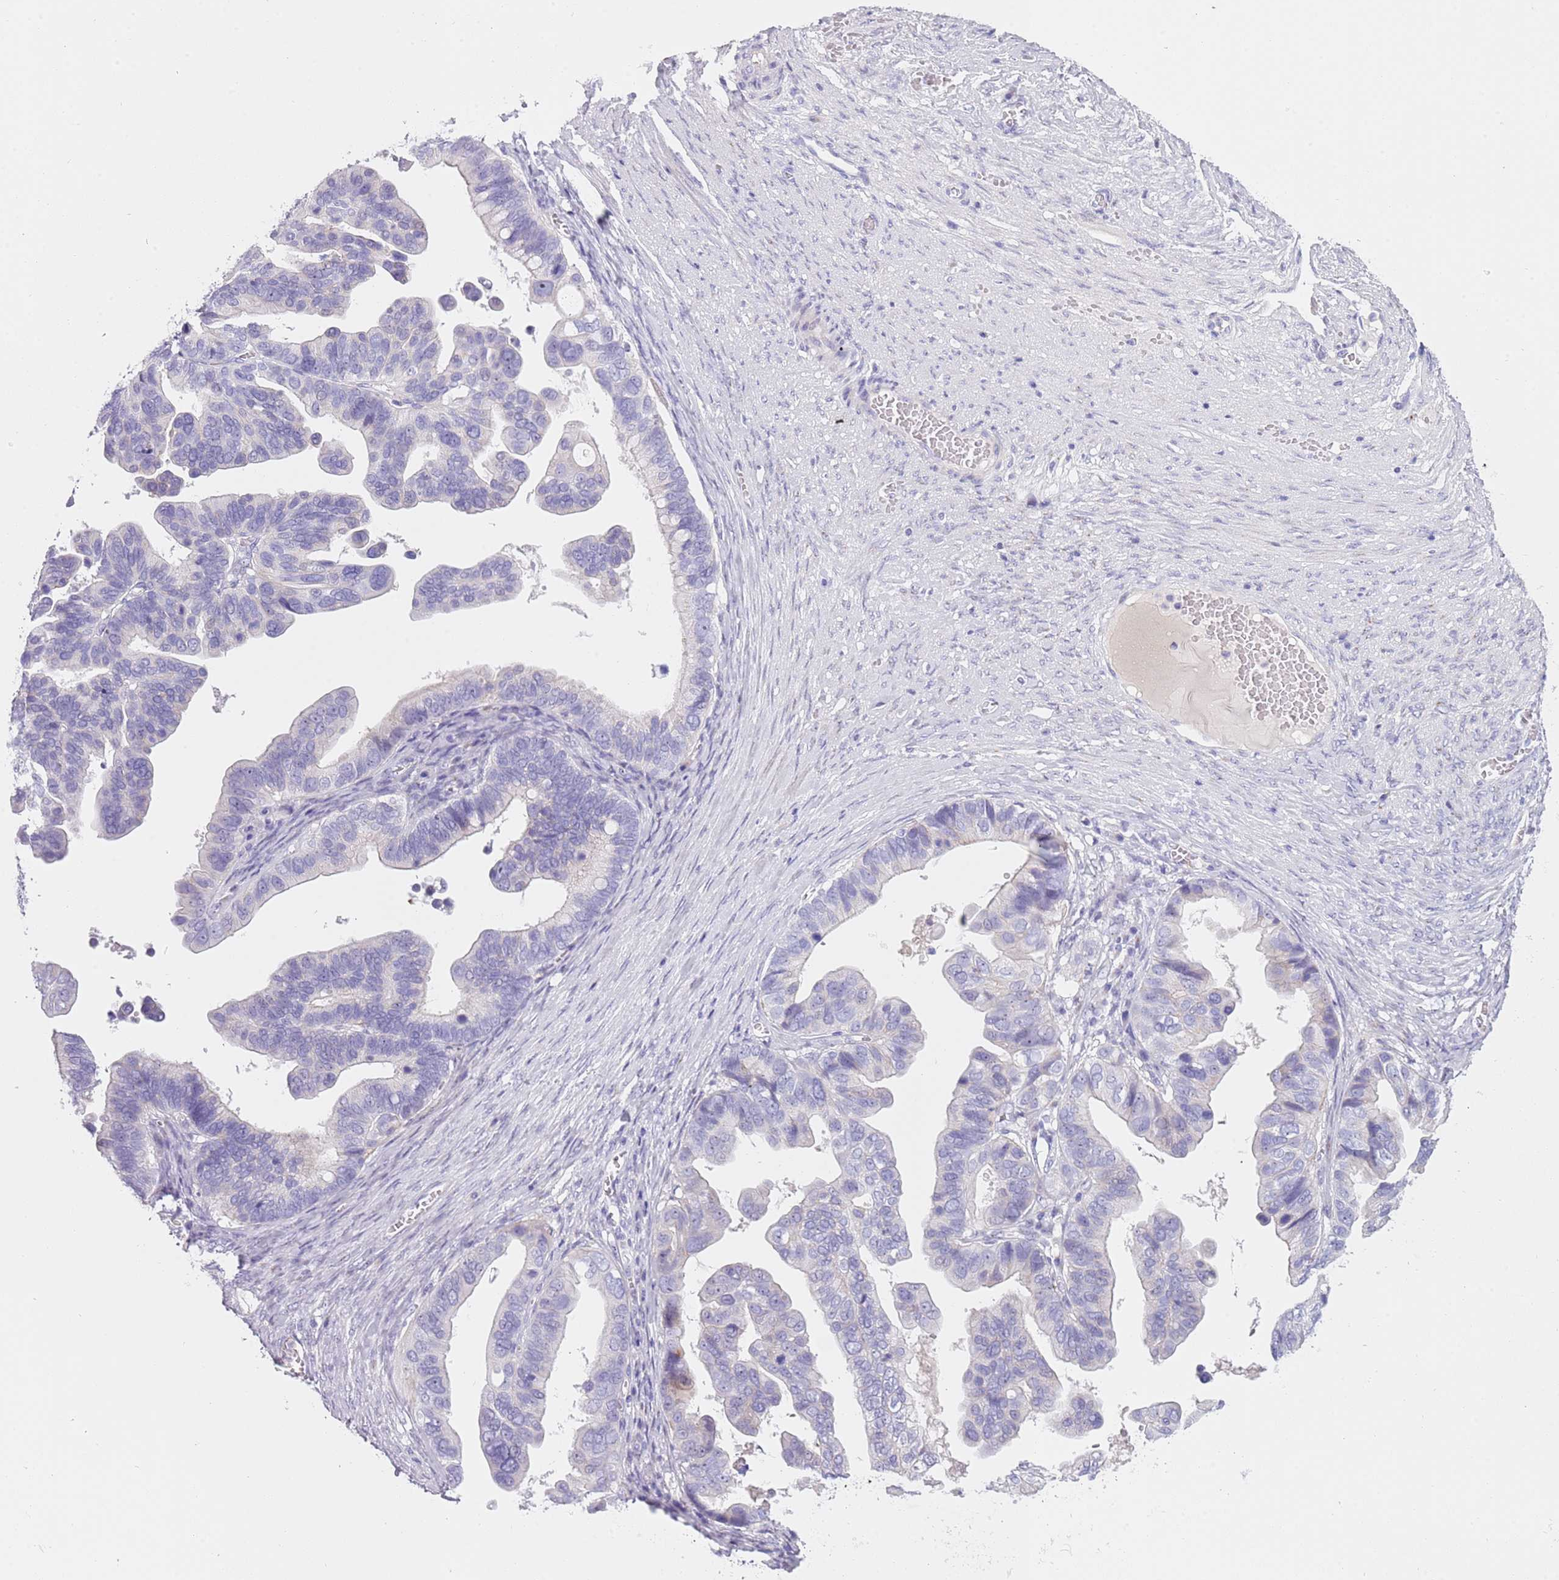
{"staining": {"intensity": "negative", "quantity": "none", "location": "none"}, "tissue": "ovarian cancer", "cell_type": "Tumor cells", "image_type": "cancer", "snomed": [{"axis": "morphology", "description": "Cystadenocarcinoma, serous, NOS"}, {"axis": "topography", "description": "Ovary"}], "caption": "The image shows no significant positivity in tumor cells of ovarian cancer (serous cystadenocarcinoma). (Stains: DAB immunohistochemistry with hematoxylin counter stain, Microscopy: brightfield microscopy at high magnification).", "gene": "NBPF6", "patient": {"sex": "female", "age": 56}}